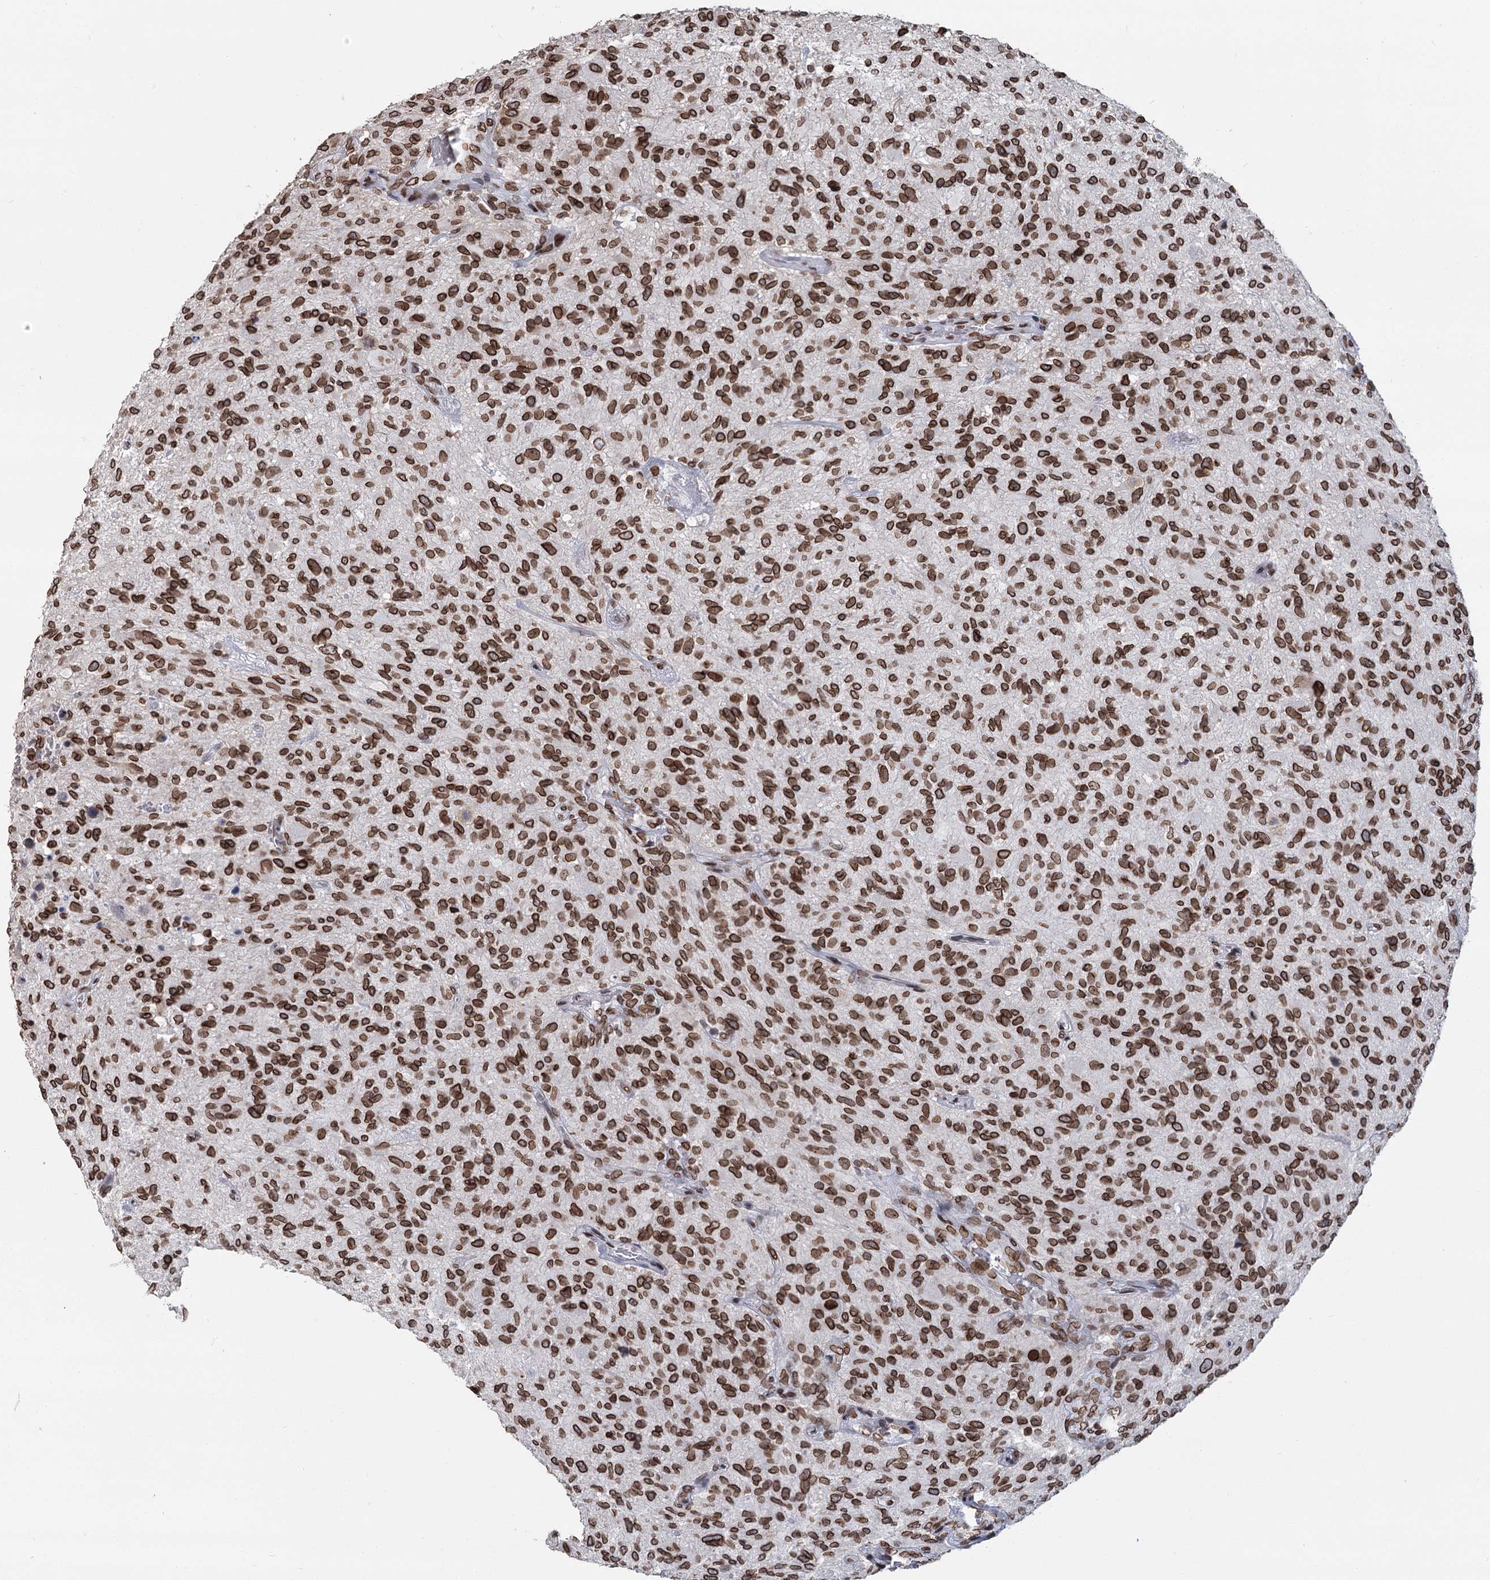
{"staining": {"intensity": "strong", "quantity": ">75%", "location": "cytoplasmic/membranous,nuclear"}, "tissue": "glioma", "cell_type": "Tumor cells", "image_type": "cancer", "snomed": [{"axis": "morphology", "description": "Glioma, malignant, High grade"}, {"axis": "topography", "description": "Brain"}], "caption": "High-power microscopy captured an immunohistochemistry (IHC) histopathology image of glioma, revealing strong cytoplasmic/membranous and nuclear positivity in approximately >75% of tumor cells.", "gene": "KIAA0930", "patient": {"sex": "male", "age": 47}}